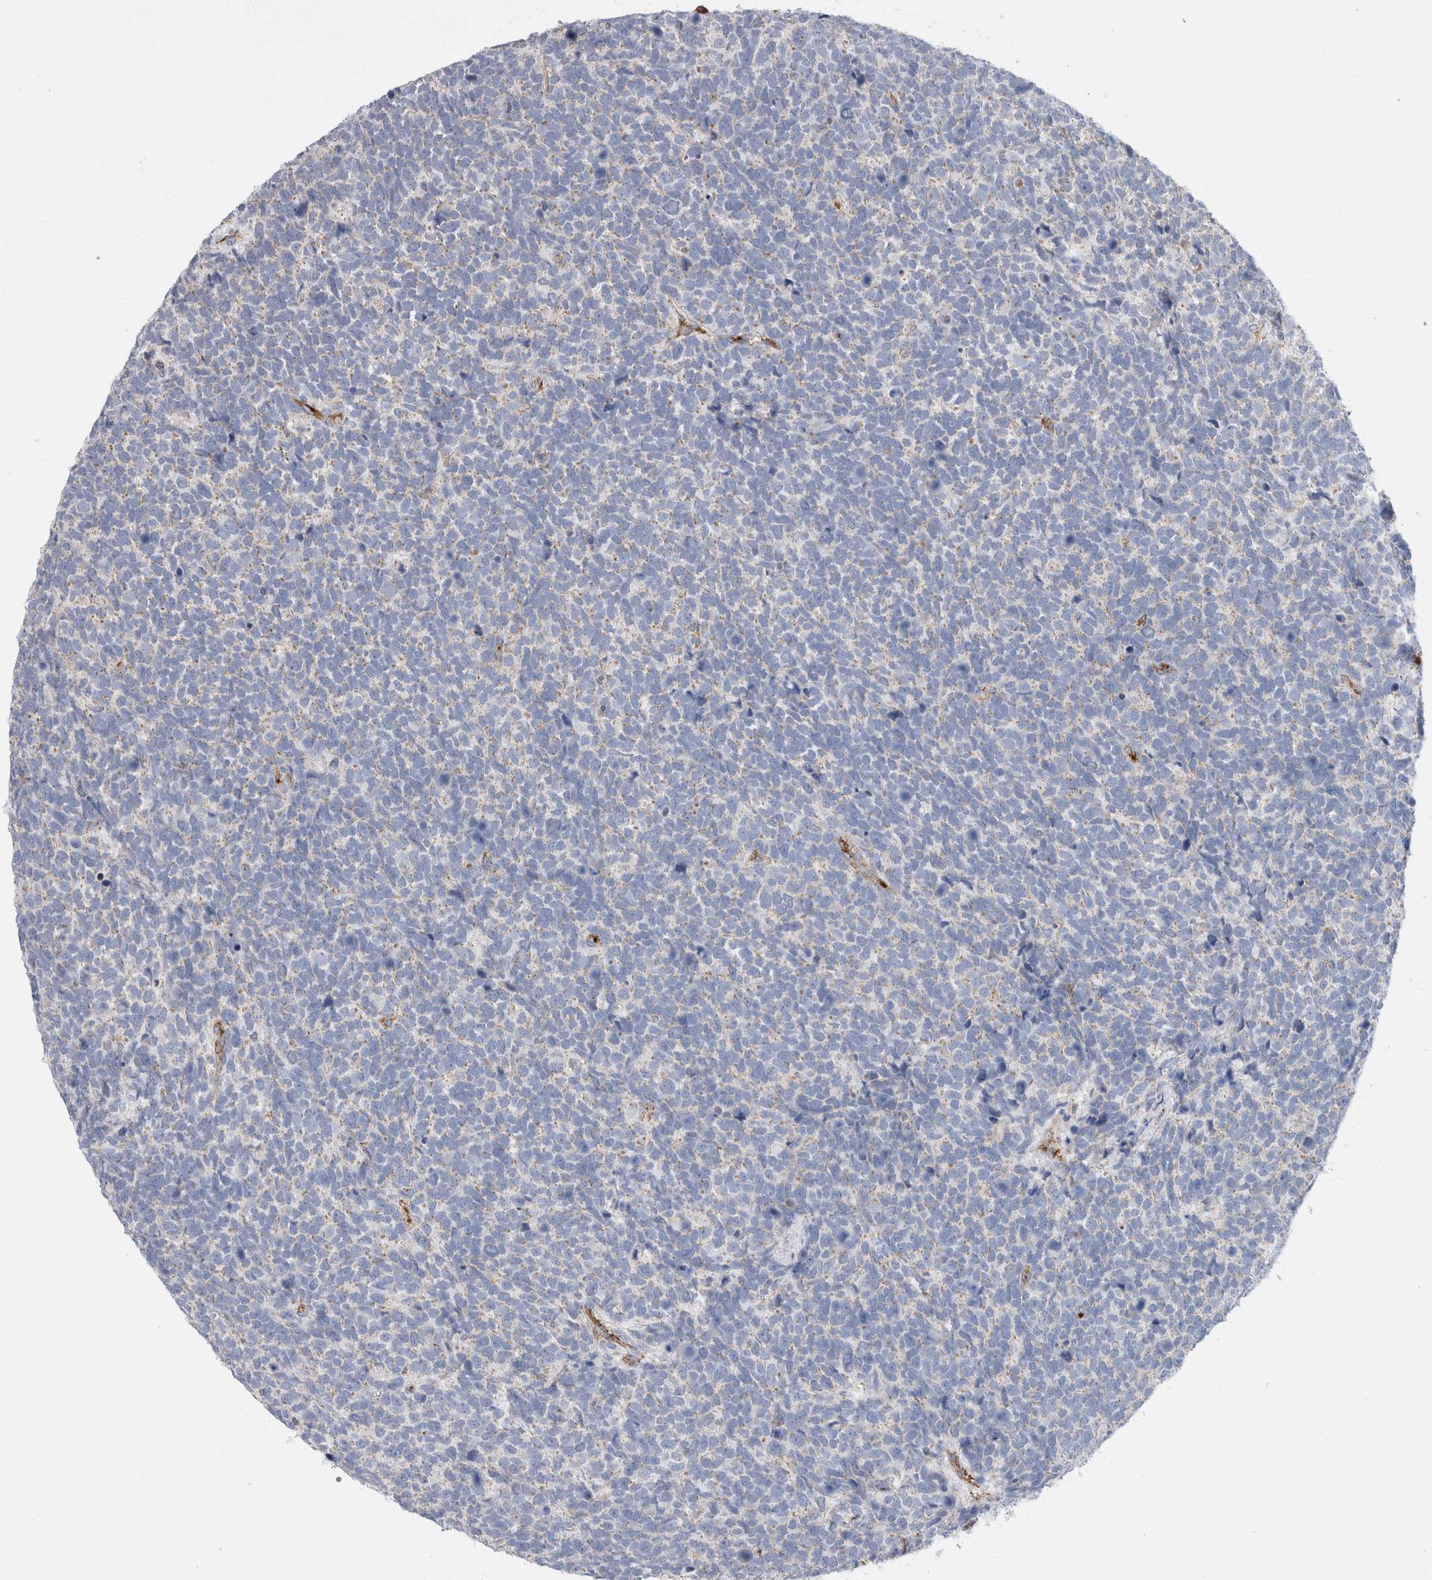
{"staining": {"intensity": "weak", "quantity": "25%-75%", "location": "cytoplasmic/membranous"}, "tissue": "urothelial cancer", "cell_type": "Tumor cells", "image_type": "cancer", "snomed": [{"axis": "morphology", "description": "Urothelial carcinoma, High grade"}, {"axis": "topography", "description": "Urinary bladder"}], "caption": "DAB immunohistochemical staining of human high-grade urothelial carcinoma exhibits weak cytoplasmic/membranous protein positivity in approximately 25%-75% of tumor cells.", "gene": "IARS2", "patient": {"sex": "female", "age": 82}}